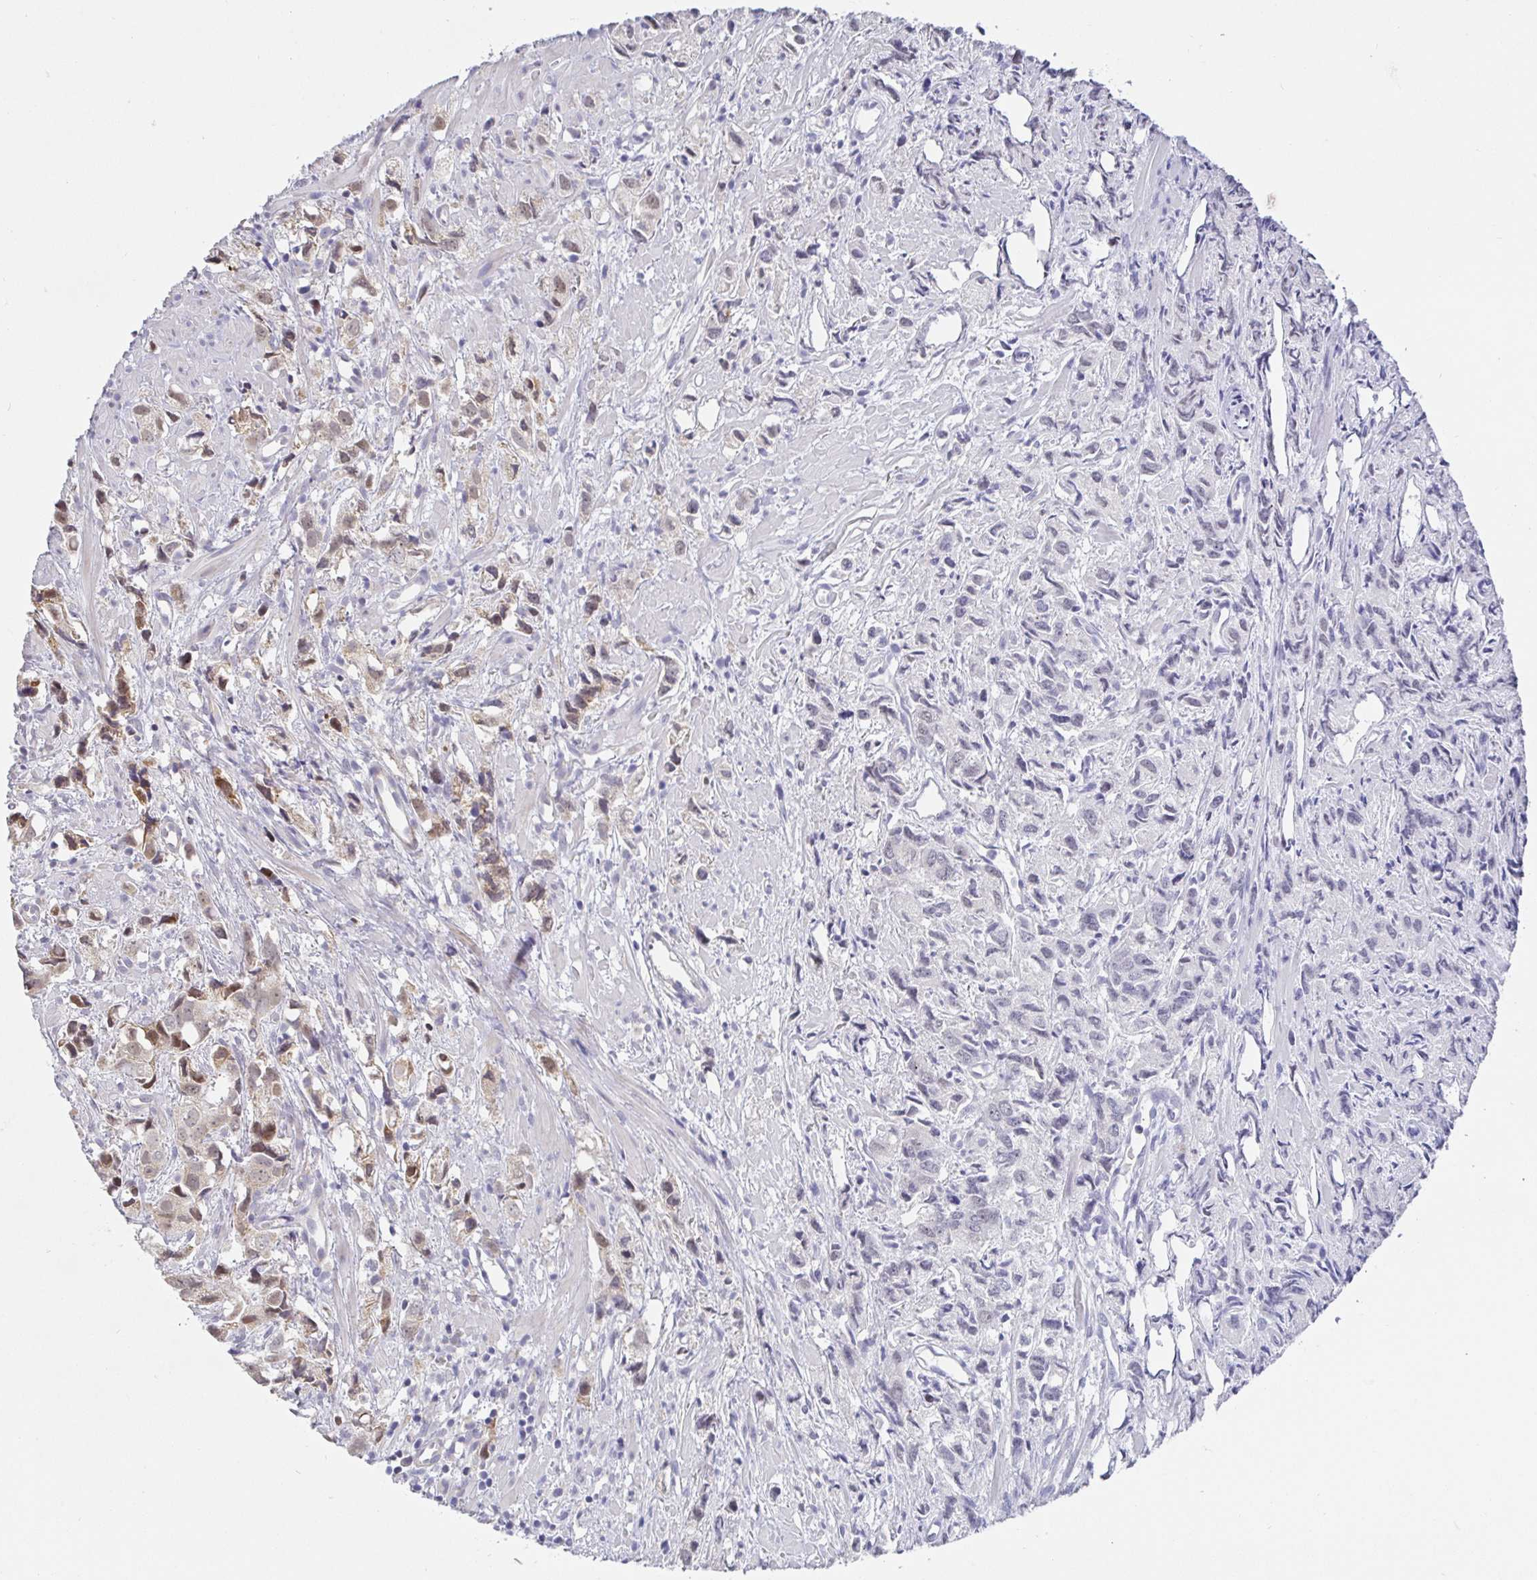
{"staining": {"intensity": "weak", "quantity": "25%-75%", "location": "cytoplasmic/membranous"}, "tissue": "prostate cancer", "cell_type": "Tumor cells", "image_type": "cancer", "snomed": [{"axis": "morphology", "description": "Adenocarcinoma, High grade"}, {"axis": "topography", "description": "Prostate"}], "caption": "High-power microscopy captured an IHC image of prostate adenocarcinoma (high-grade), revealing weak cytoplasmic/membranous staining in approximately 25%-75% of tumor cells. Nuclei are stained in blue.", "gene": "CIT", "patient": {"sex": "male", "age": 58}}